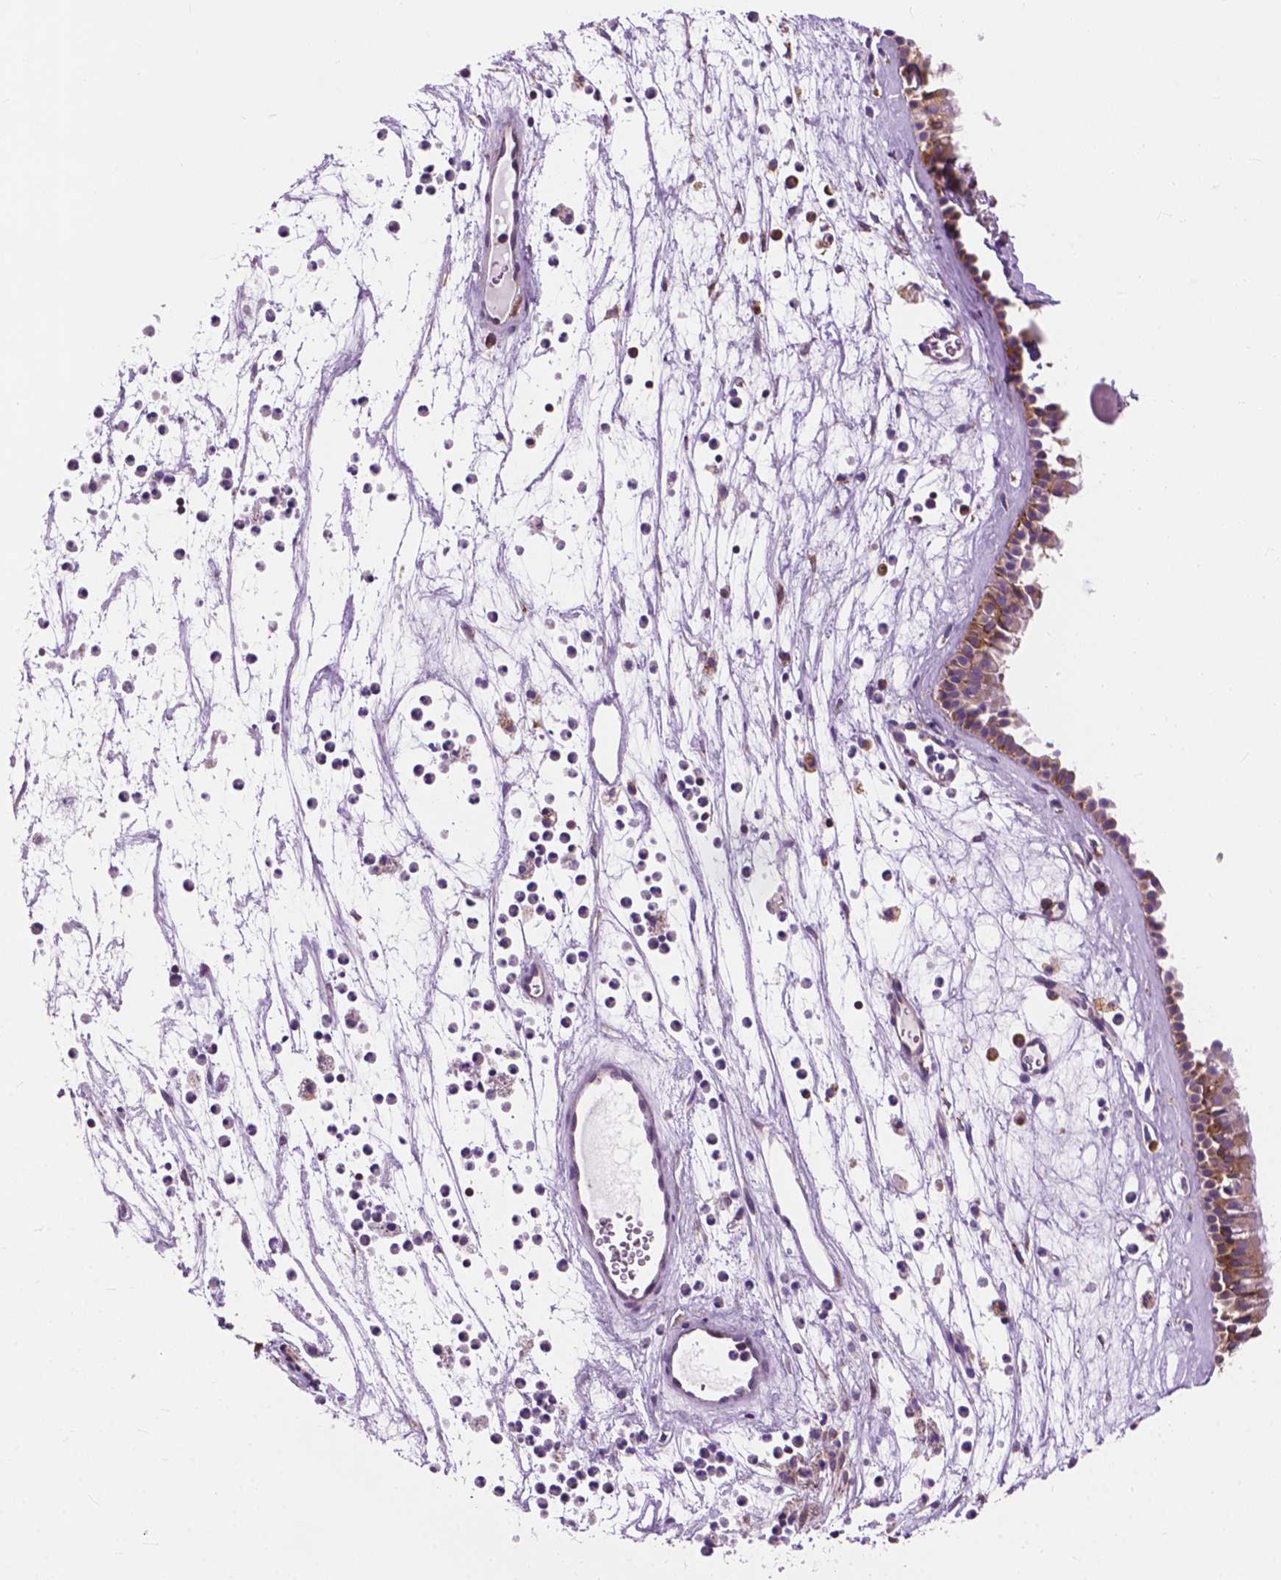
{"staining": {"intensity": "strong", "quantity": ">75%", "location": "cytoplasmic/membranous"}, "tissue": "nasopharynx", "cell_type": "Respiratory epithelial cells", "image_type": "normal", "snomed": [{"axis": "morphology", "description": "Normal tissue, NOS"}, {"axis": "topography", "description": "Nasopharynx"}], "caption": "Protein staining of normal nasopharynx shows strong cytoplasmic/membranous positivity in approximately >75% of respiratory epithelial cells. Using DAB (3,3'-diaminobenzidine) (brown) and hematoxylin (blue) stains, captured at high magnification using brightfield microscopy.", "gene": "RPL37A", "patient": {"sex": "female", "age": 52}}